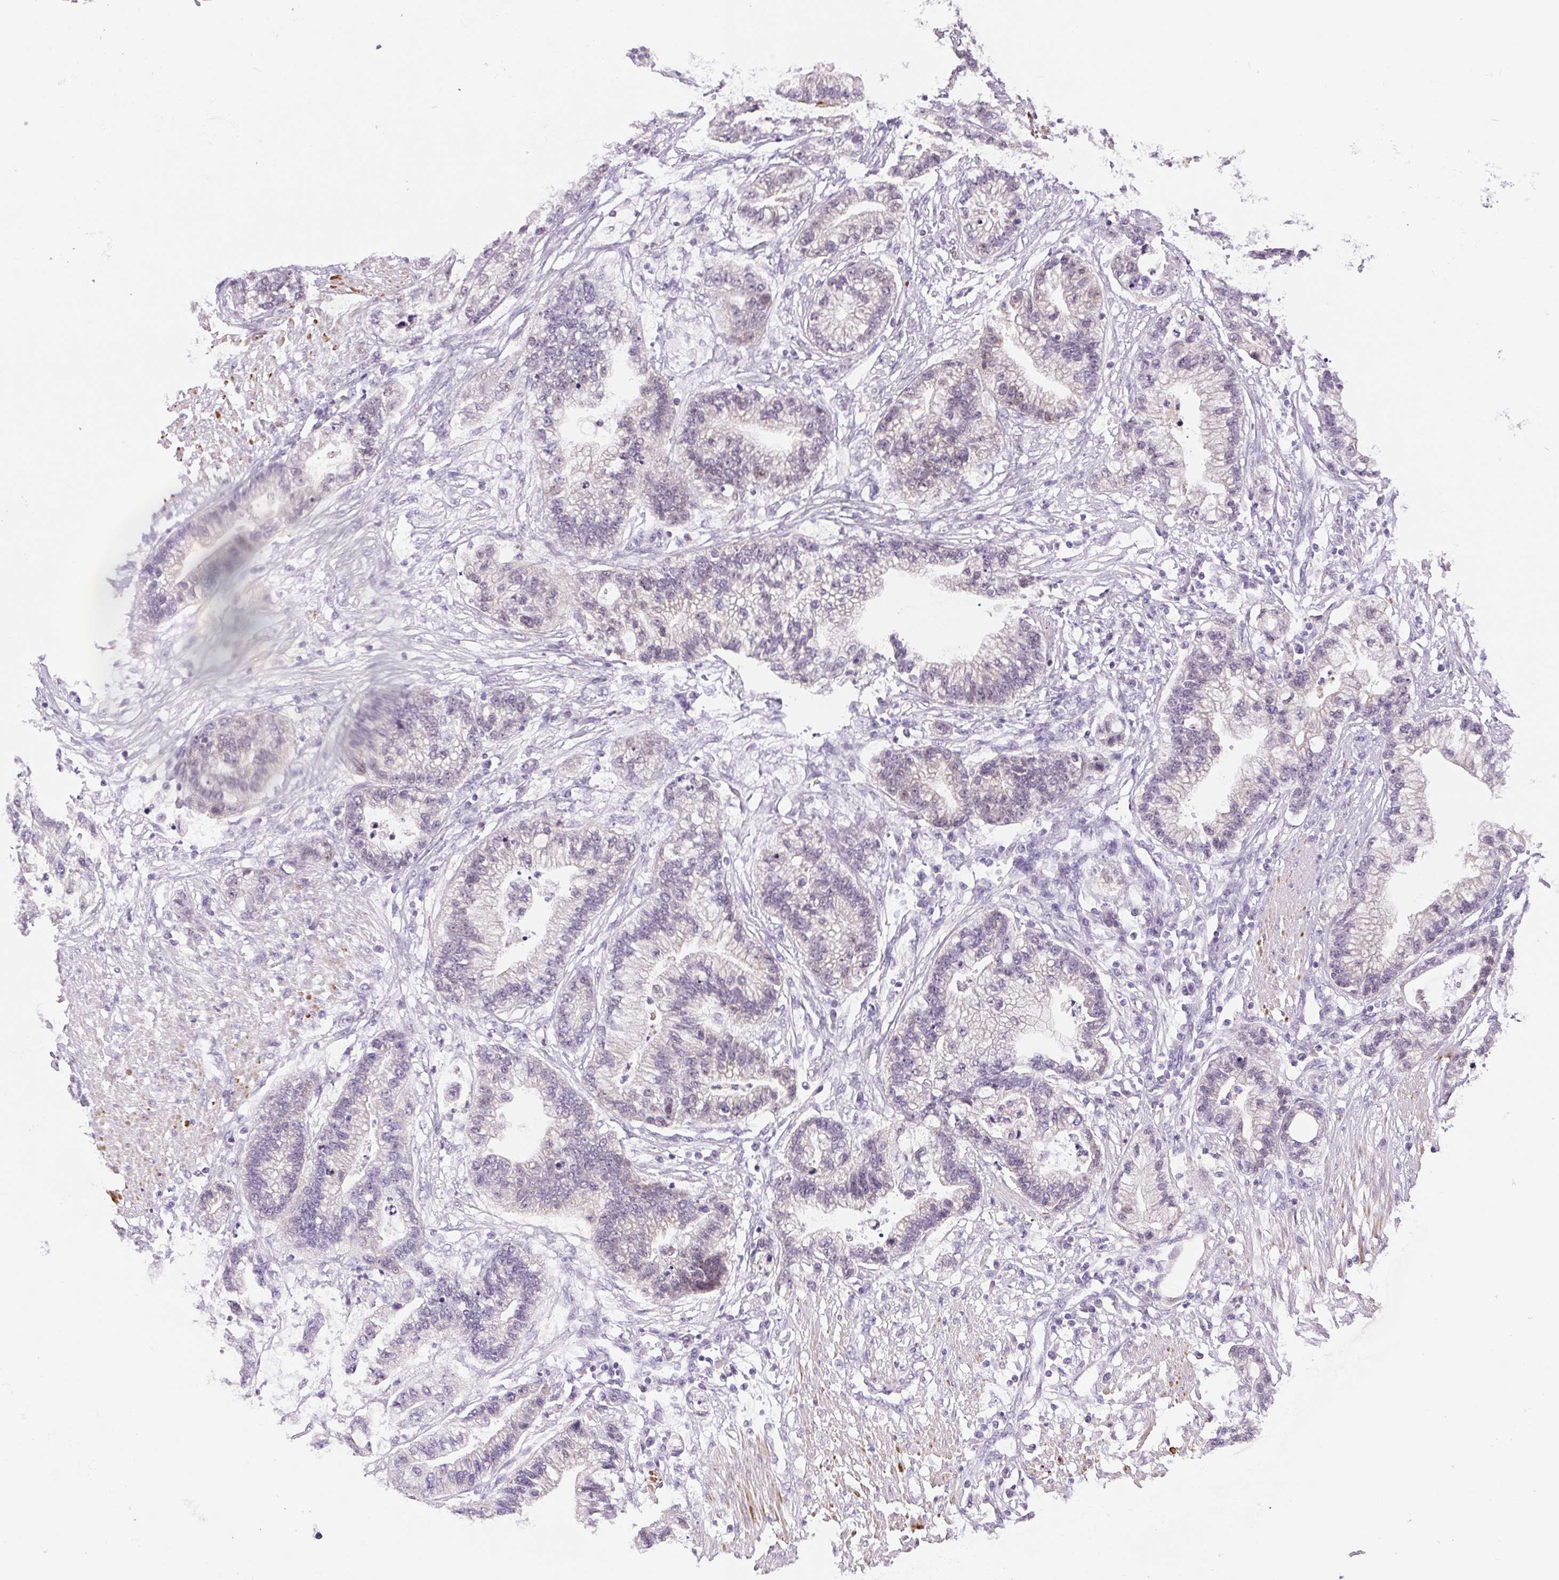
{"staining": {"intensity": "weak", "quantity": "25%-75%", "location": "cytoplasmic/membranous"}, "tissue": "stomach cancer", "cell_type": "Tumor cells", "image_type": "cancer", "snomed": [{"axis": "morphology", "description": "Adenocarcinoma, NOS"}, {"axis": "topography", "description": "Stomach"}], "caption": "Immunohistochemical staining of human stomach adenocarcinoma demonstrates low levels of weak cytoplasmic/membranous staining in approximately 25%-75% of tumor cells.", "gene": "ECPAS", "patient": {"sex": "male", "age": 83}}